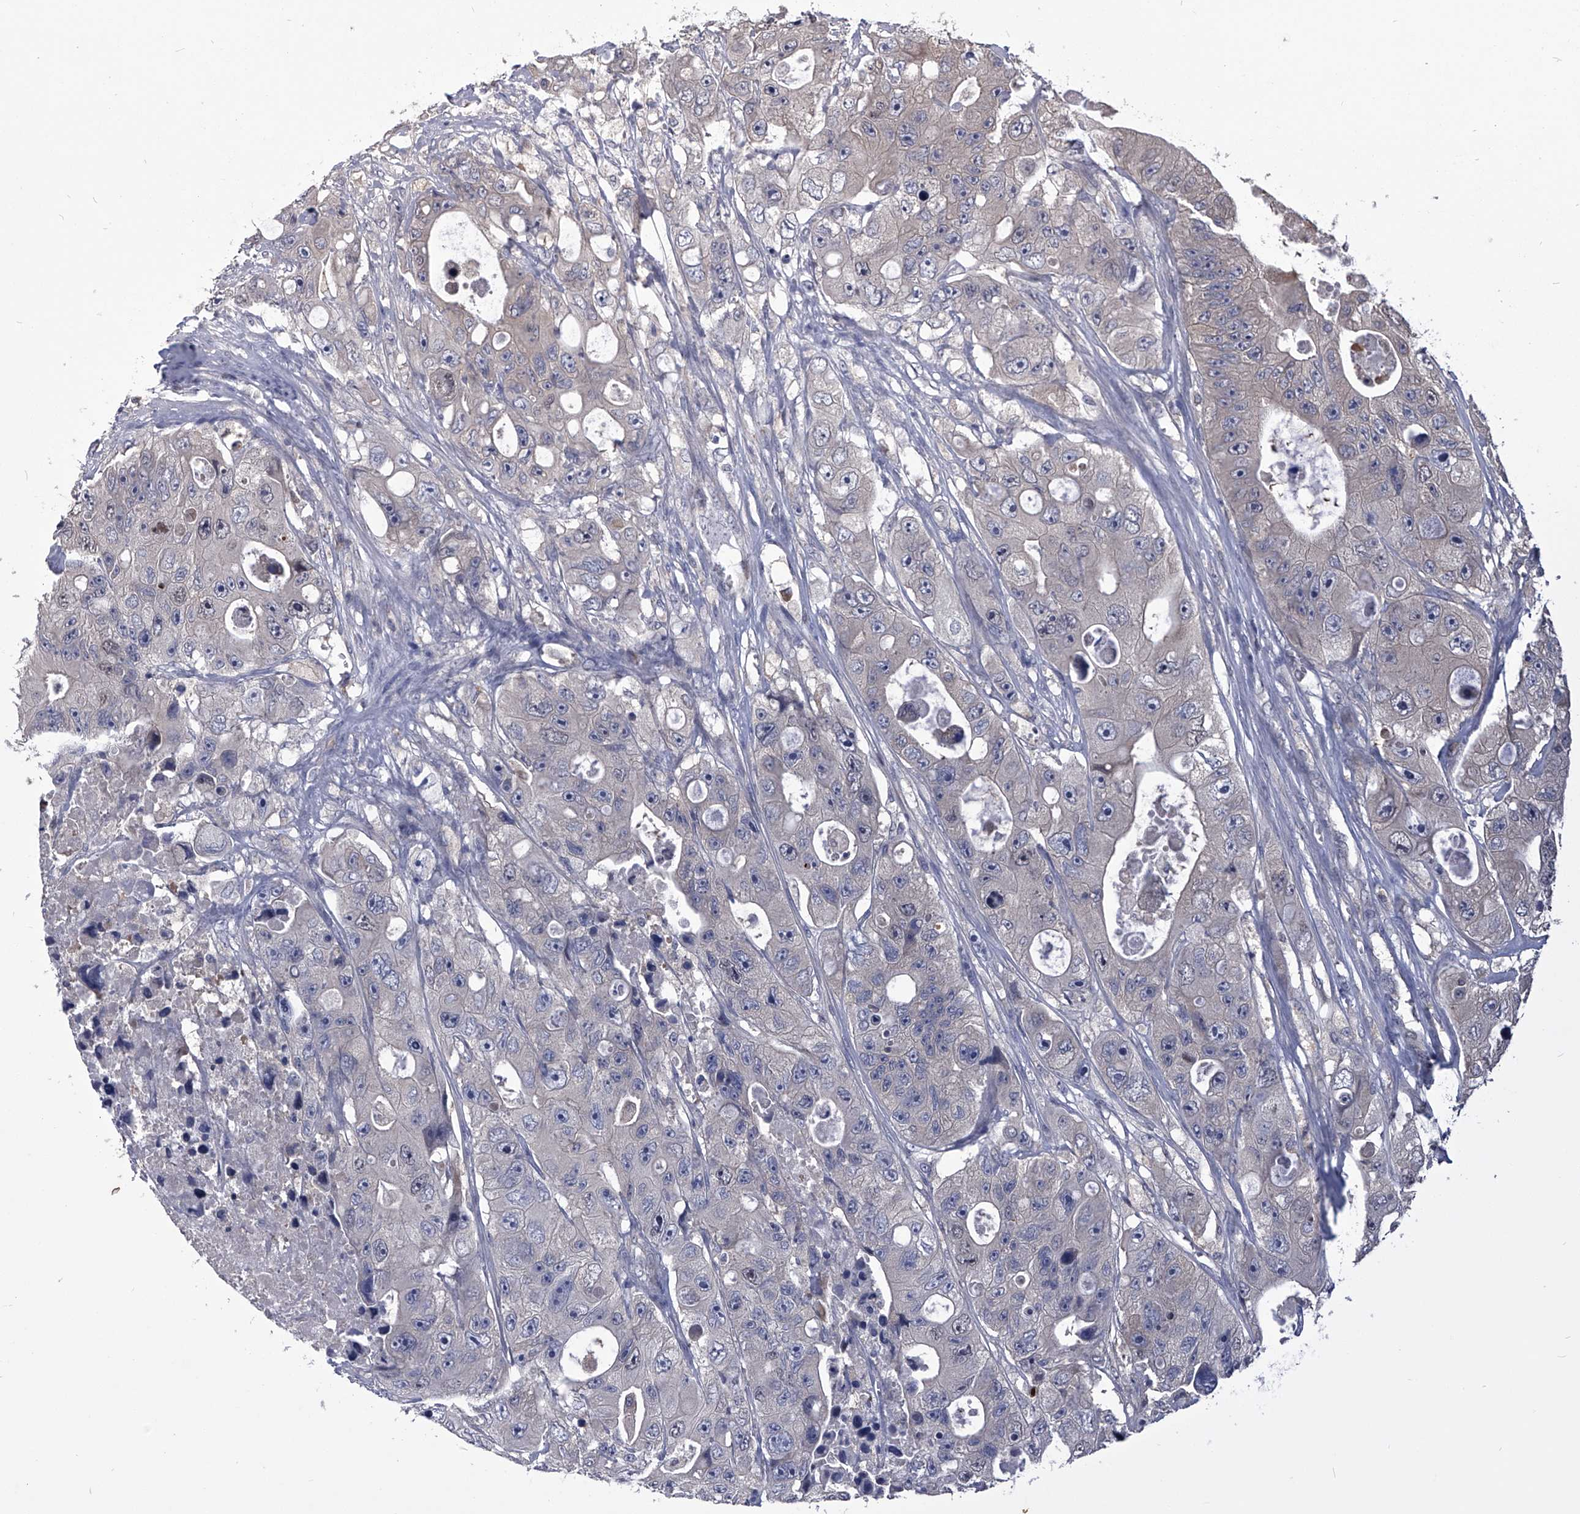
{"staining": {"intensity": "negative", "quantity": "none", "location": "none"}, "tissue": "colorectal cancer", "cell_type": "Tumor cells", "image_type": "cancer", "snomed": [{"axis": "morphology", "description": "Adenocarcinoma, NOS"}, {"axis": "topography", "description": "Colon"}], "caption": "Tumor cells are negative for protein expression in human colorectal cancer.", "gene": "PAN3", "patient": {"sex": "female", "age": 46}}